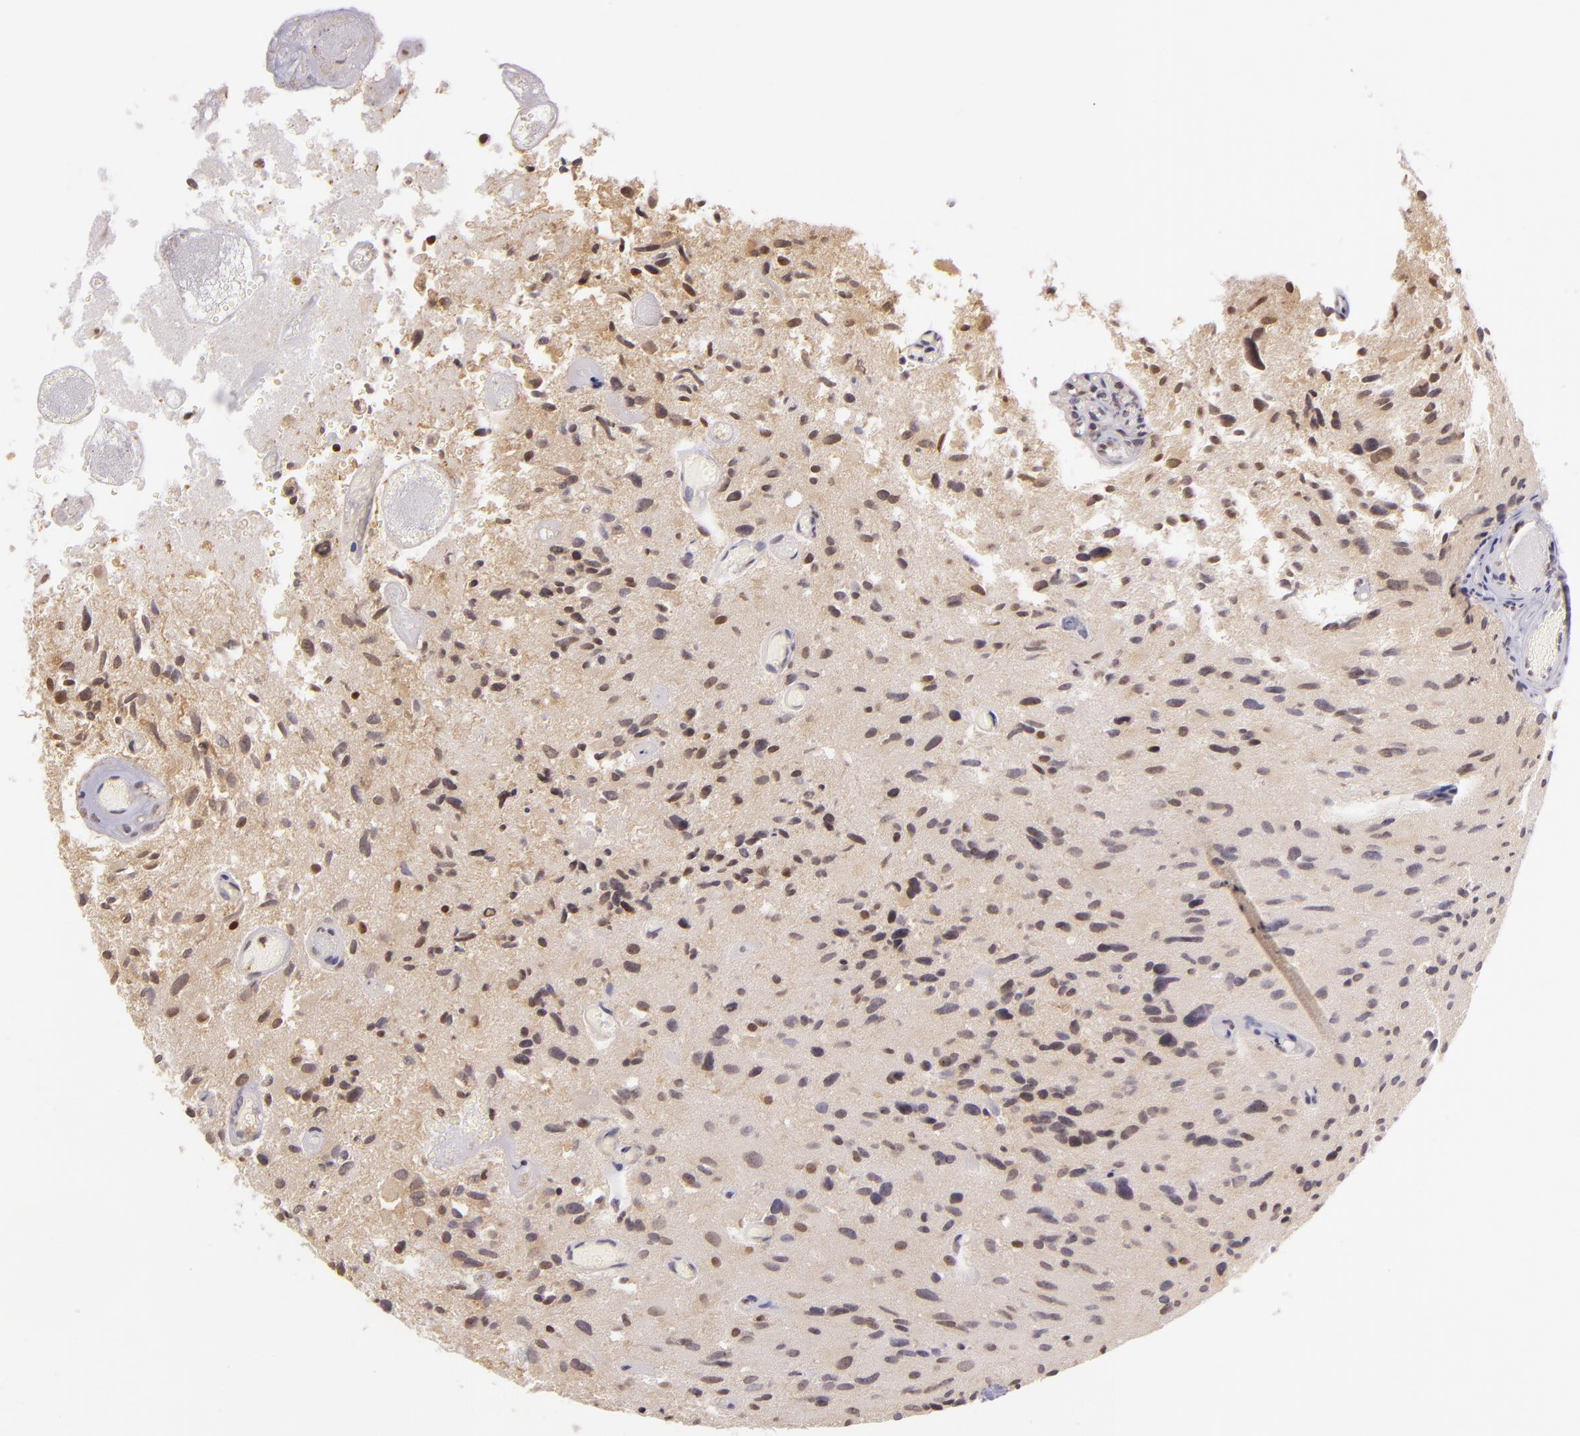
{"staining": {"intensity": "weak", "quantity": "<25%", "location": "cytoplasmic/membranous,nuclear"}, "tissue": "glioma", "cell_type": "Tumor cells", "image_type": "cancer", "snomed": [{"axis": "morphology", "description": "Glioma, malignant, High grade"}, {"axis": "topography", "description": "Brain"}], "caption": "Human glioma stained for a protein using immunohistochemistry demonstrates no staining in tumor cells.", "gene": "IMPDH1", "patient": {"sex": "male", "age": 69}}